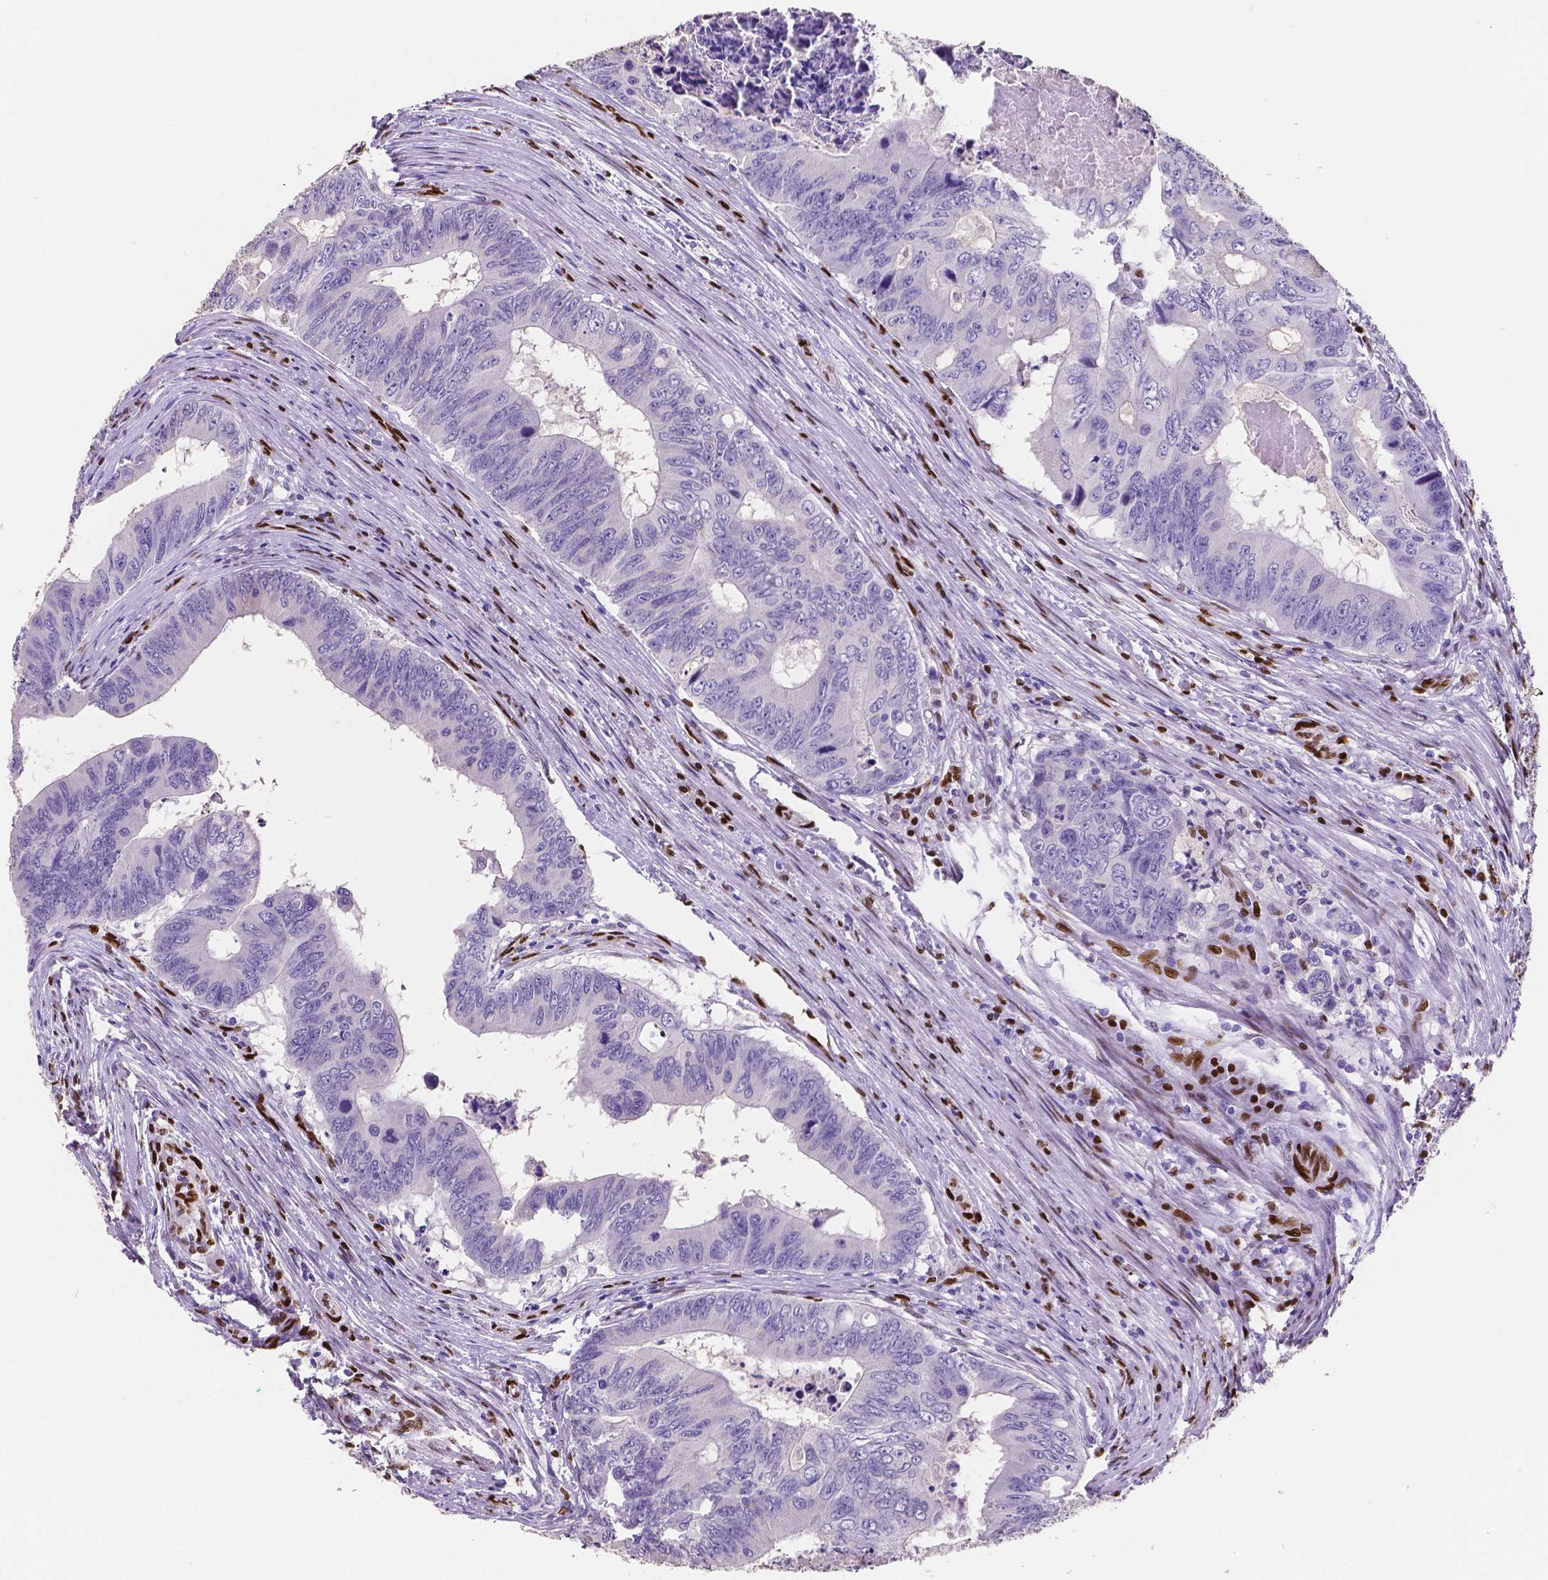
{"staining": {"intensity": "negative", "quantity": "none", "location": "none"}, "tissue": "colorectal cancer", "cell_type": "Tumor cells", "image_type": "cancer", "snomed": [{"axis": "morphology", "description": "Adenocarcinoma, NOS"}, {"axis": "topography", "description": "Colon"}], "caption": "The histopathology image demonstrates no significant positivity in tumor cells of colorectal cancer (adenocarcinoma).", "gene": "MEF2C", "patient": {"sex": "male", "age": 53}}